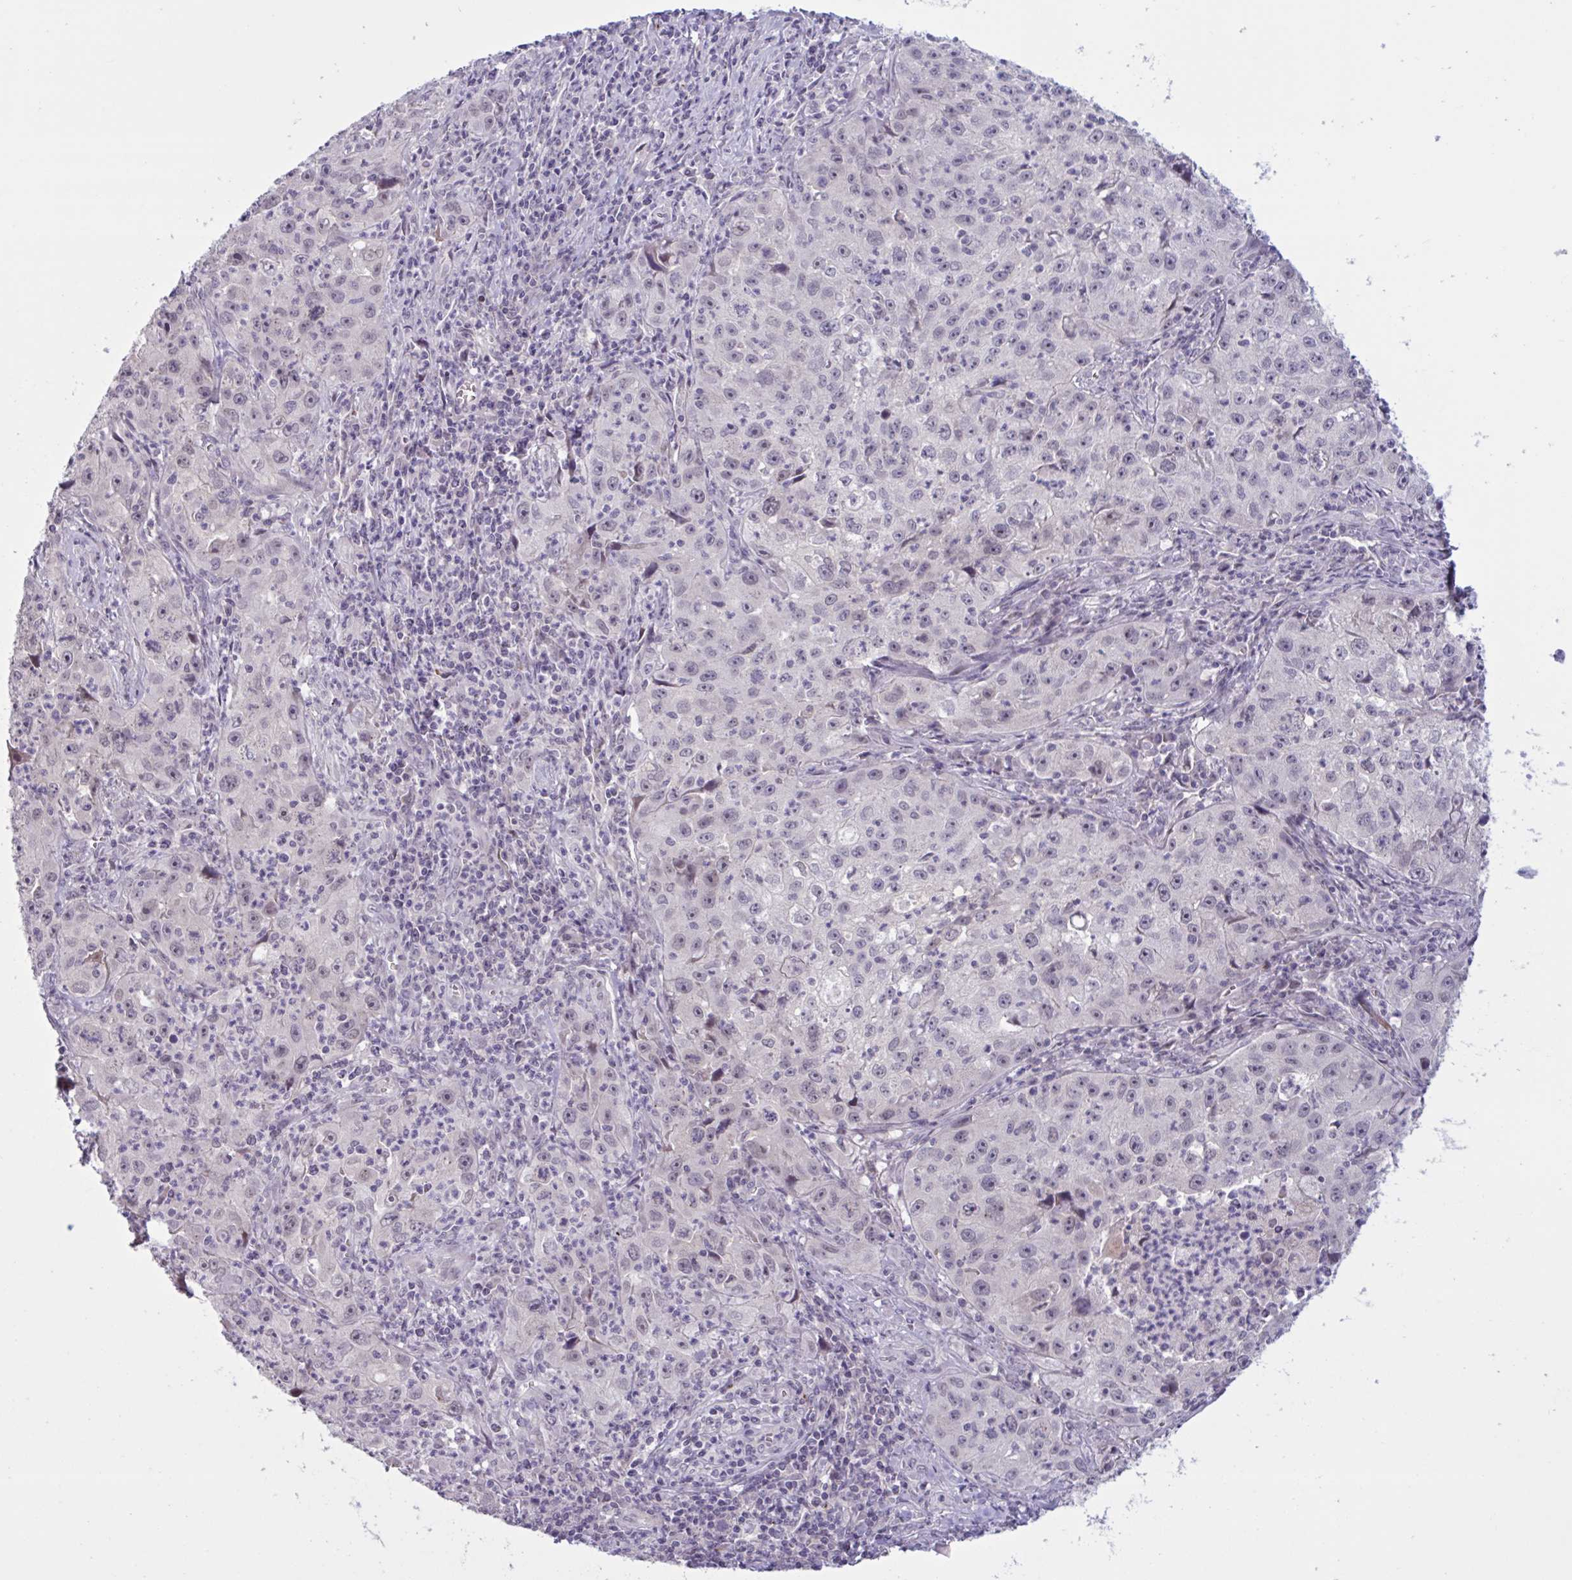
{"staining": {"intensity": "negative", "quantity": "none", "location": "none"}, "tissue": "lung cancer", "cell_type": "Tumor cells", "image_type": "cancer", "snomed": [{"axis": "morphology", "description": "Squamous cell carcinoma, NOS"}, {"axis": "topography", "description": "Lung"}], "caption": "A high-resolution photomicrograph shows immunohistochemistry (IHC) staining of lung cancer (squamous cell carcinoma), which reveals no significant positivity in tumor cells. The staining is performed using DAB (3,3'-diaminobenzidine) brown chromogen with nuclei counter-stained in using hematoxylin.", "gene": "RFPL4B", "patient": {"sex": "male", "age": 71}}